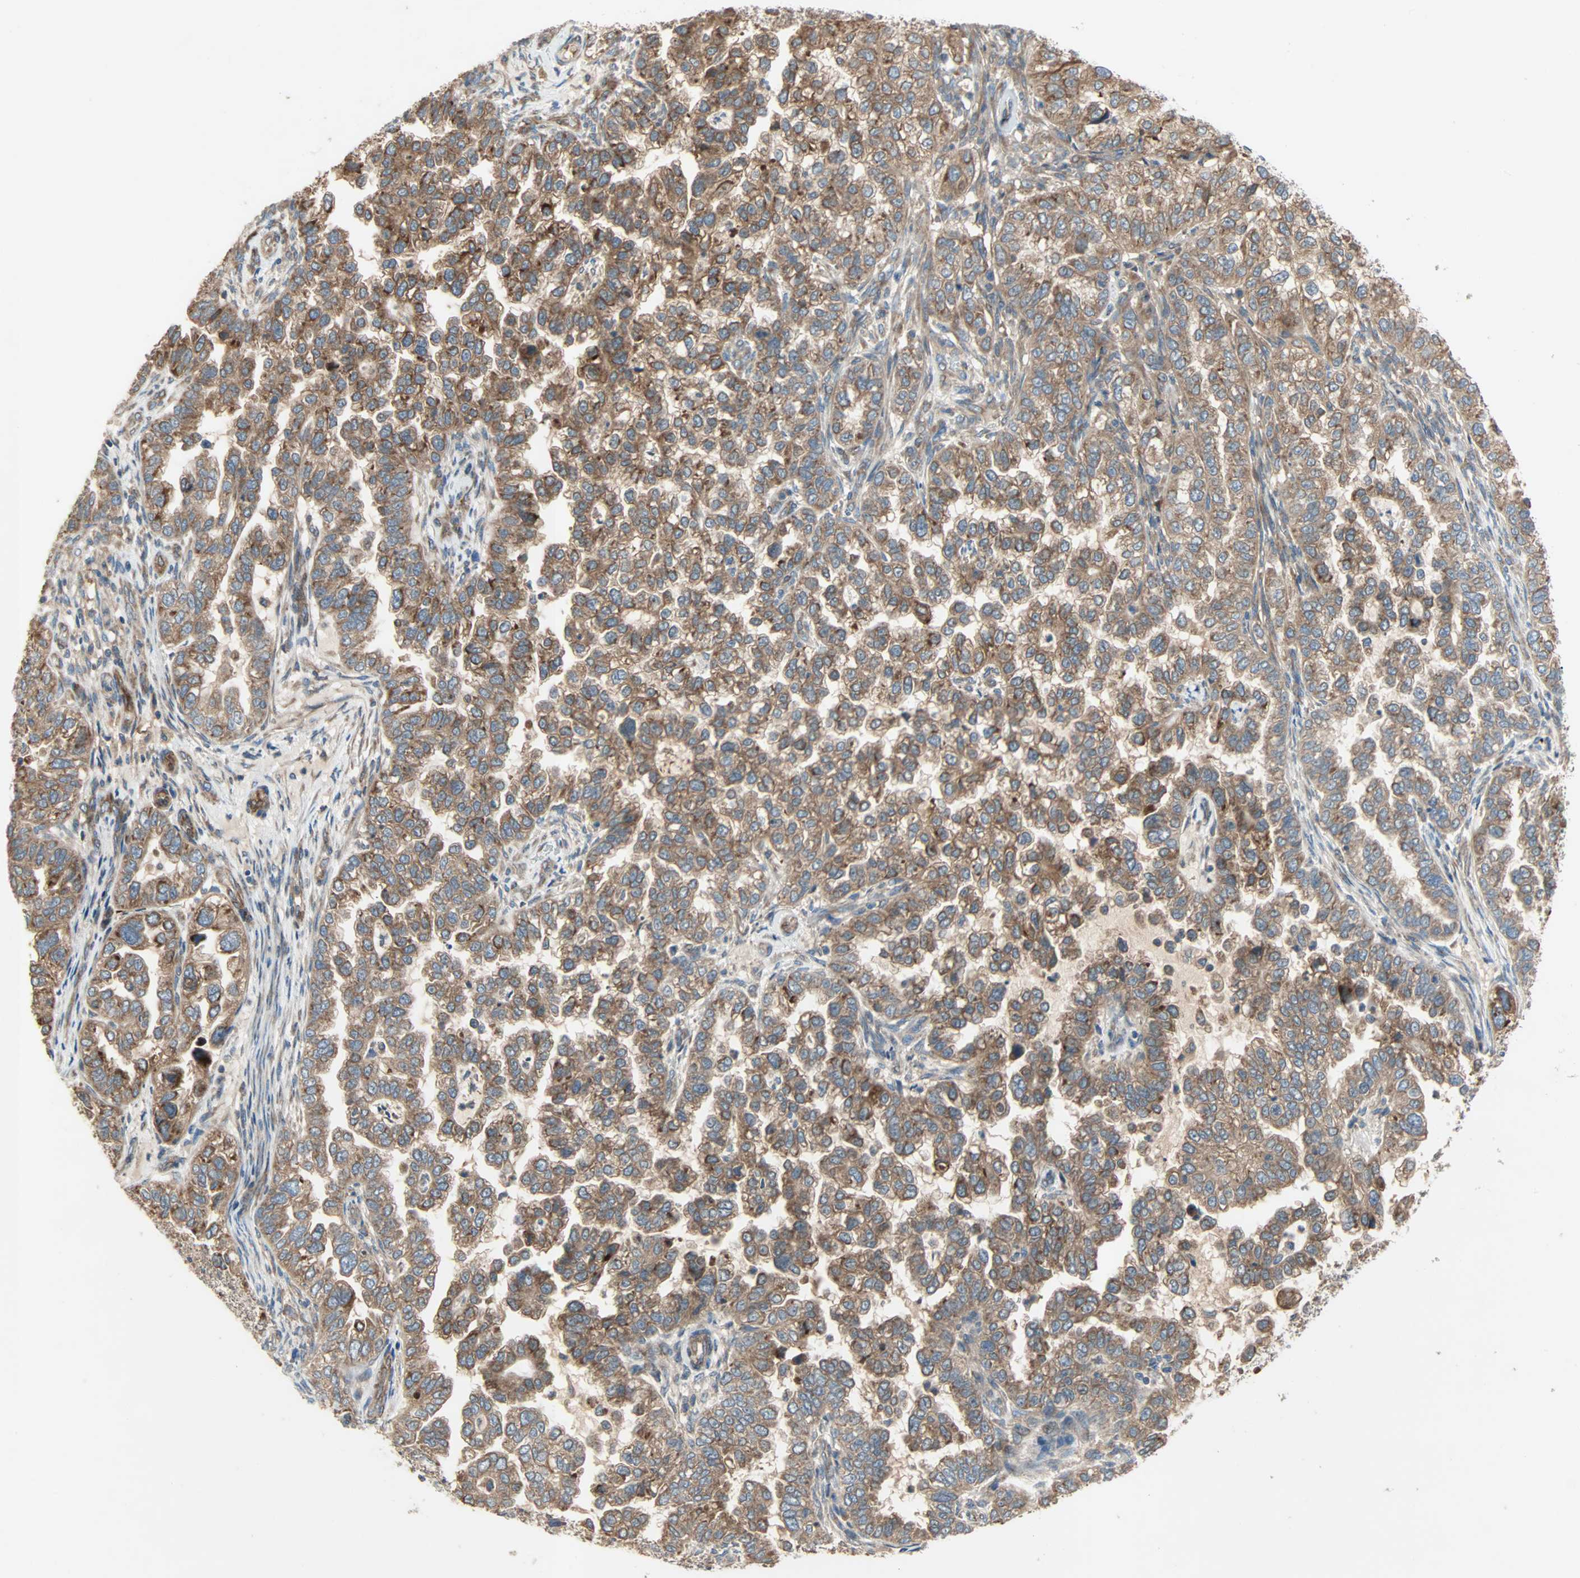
{"staining": {"intensity": "moderate", "quantity": ">75%", "location": "cytoplasmic/membranous"}, "tissue": "endometrial cancer", "cell_type": "Tumor cells", "image_type": "cancer", "snomed": [{"axis": "morphology", "description": "Adenocarcinoma, NOS"}, {"axis": "topography", "description": "Endometrium"}], "caption": "Human endometrial adenocarcinoma stained for a protein (brown) reveals moderate cytoplasmic/membranous positive expression in approximately >75% of tumor cells.", "gene": "XYLT1", "patient": {"sex": "female", "age": 85}}